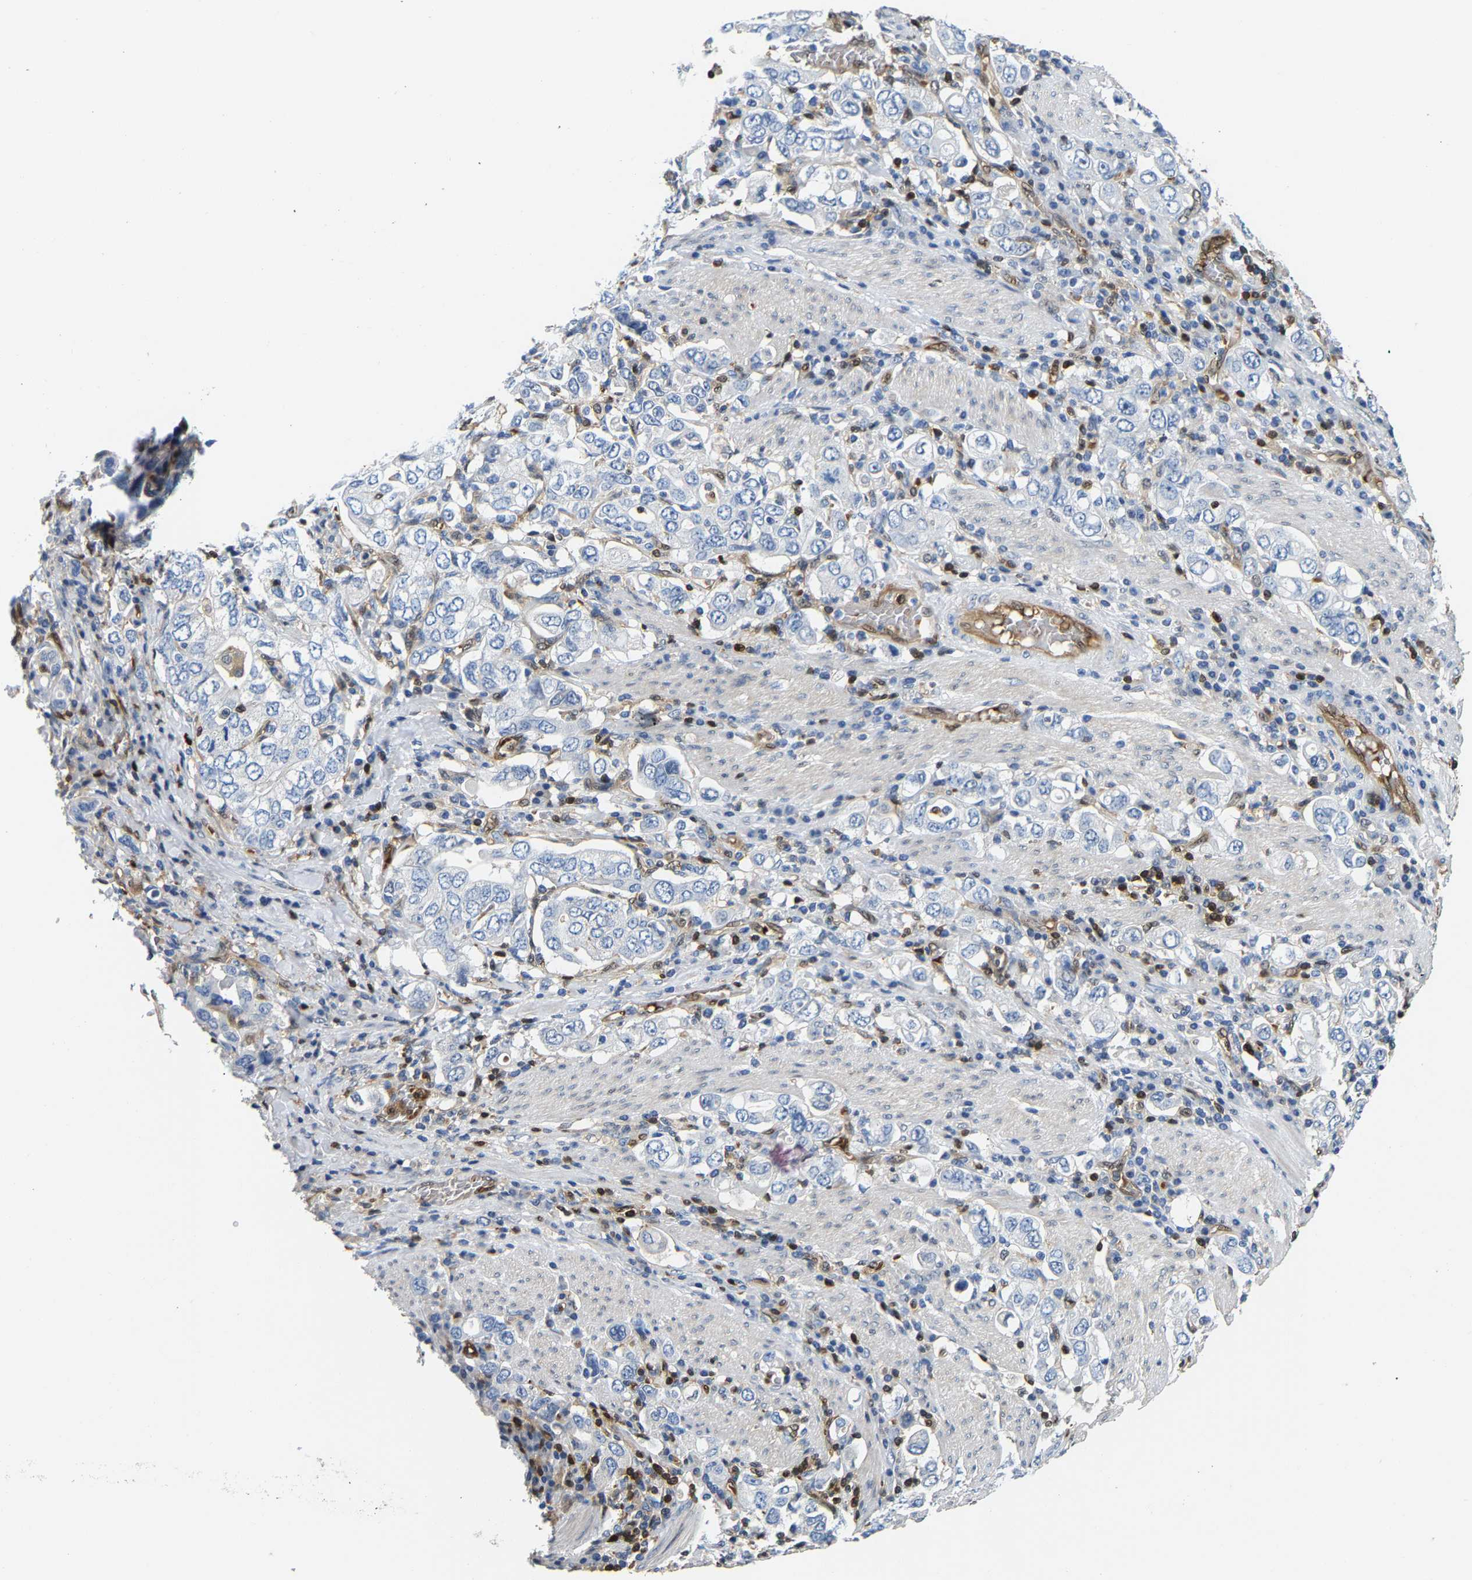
{"staining": {"intensity": "negative", "quantity": "none", "location": "none"}, "tissue": "stomach cancer", "cell_type": "Tumor cells", "image_type": "cancer", "snomed": [{"axis": "morphology", "description": "Adenocarcinoma, NOS"}, {"axis": "topography", "description": "Stomach, upper"}], "caption": "An image of stomach adenocarcinoma stained for a protein reveals no brown staining in tumor cells.", "gene": "GIMAP7", "patient": {"sex": "male", "age": 62}}